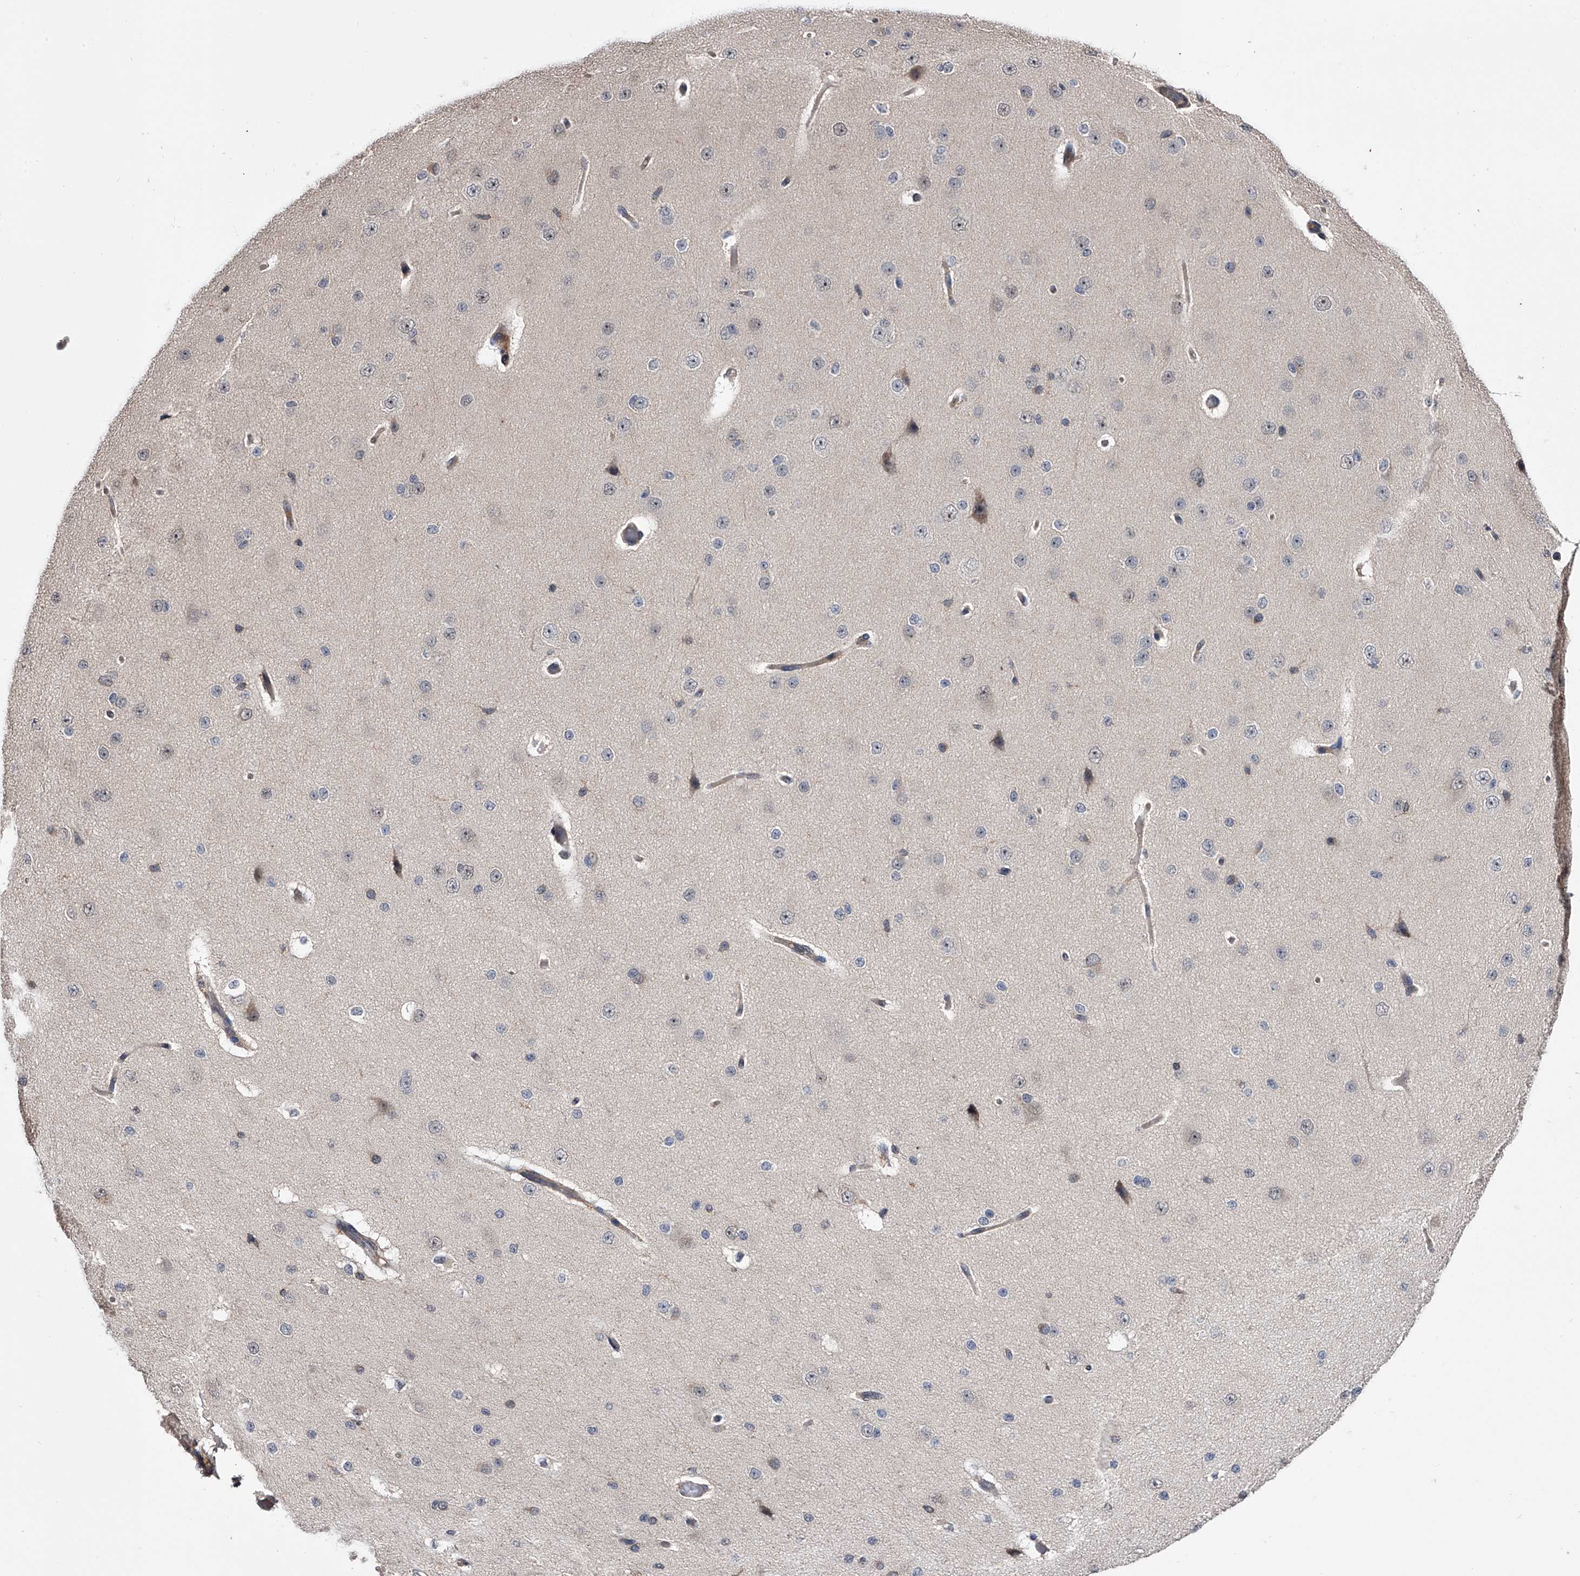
{"staining": {"intensity": "moderate", "quantity": "25%-75%", "location": "cytoplasmic/membranous"}, "tissue": "cerebral cortex", "cell_type": "Endothelial cells", "image_type": "normal", "snomed": [{"axis": "morphology", "description": "Normal tissue, NOS"}, {"axis": "morphology", "description": "Developmental malformation"}, {"axis": "topography", "description": "Cerebral cortex"}], "caption": "Unremarkable cerebral cortex displays moderate cytoplasmic/membranous staining in about 25%-75% of endothelial cells, visualized by immunohistochemistry.", "gene": "PAN3", "patient": {"sex": "female", "age": 30}}